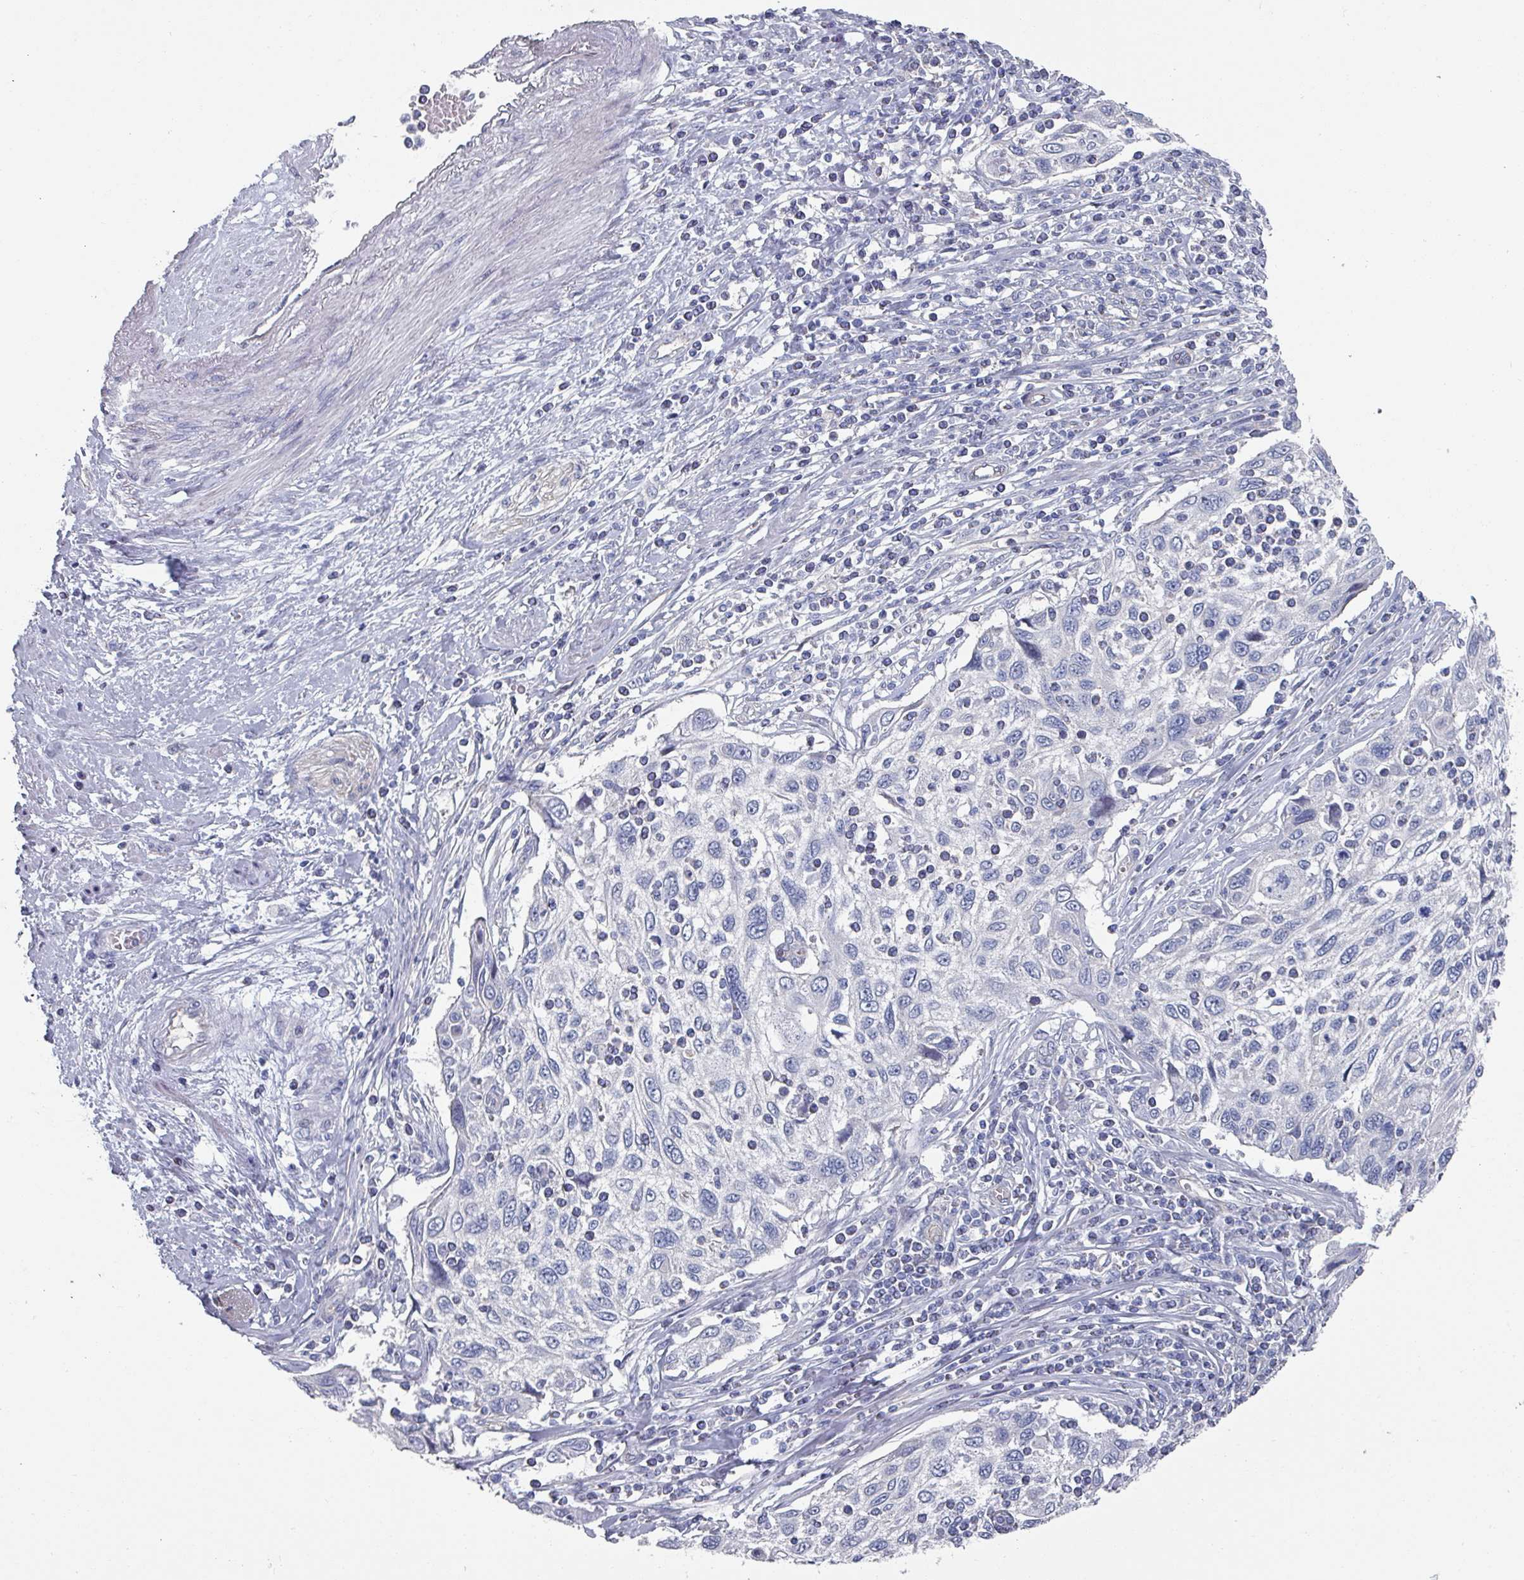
{"staining": {"intensity": "negative", "quantity": "none", "location": "none"}, "tissue": "cervical cancer", "cell_type": "Tumor cells", "image_type": "cancer", "snomed": [{"axis": "morphology", "description": "Squamous cell carcinoma, NOS"}, {"axis": "topography", "description": "Cervix"}], "caption": "Protein analysis of cervical squamous cell carcinoma shows no significant staining in tumor cells.", "gene": "EFL1", "patient": {"sex": "female", "age": 70}}